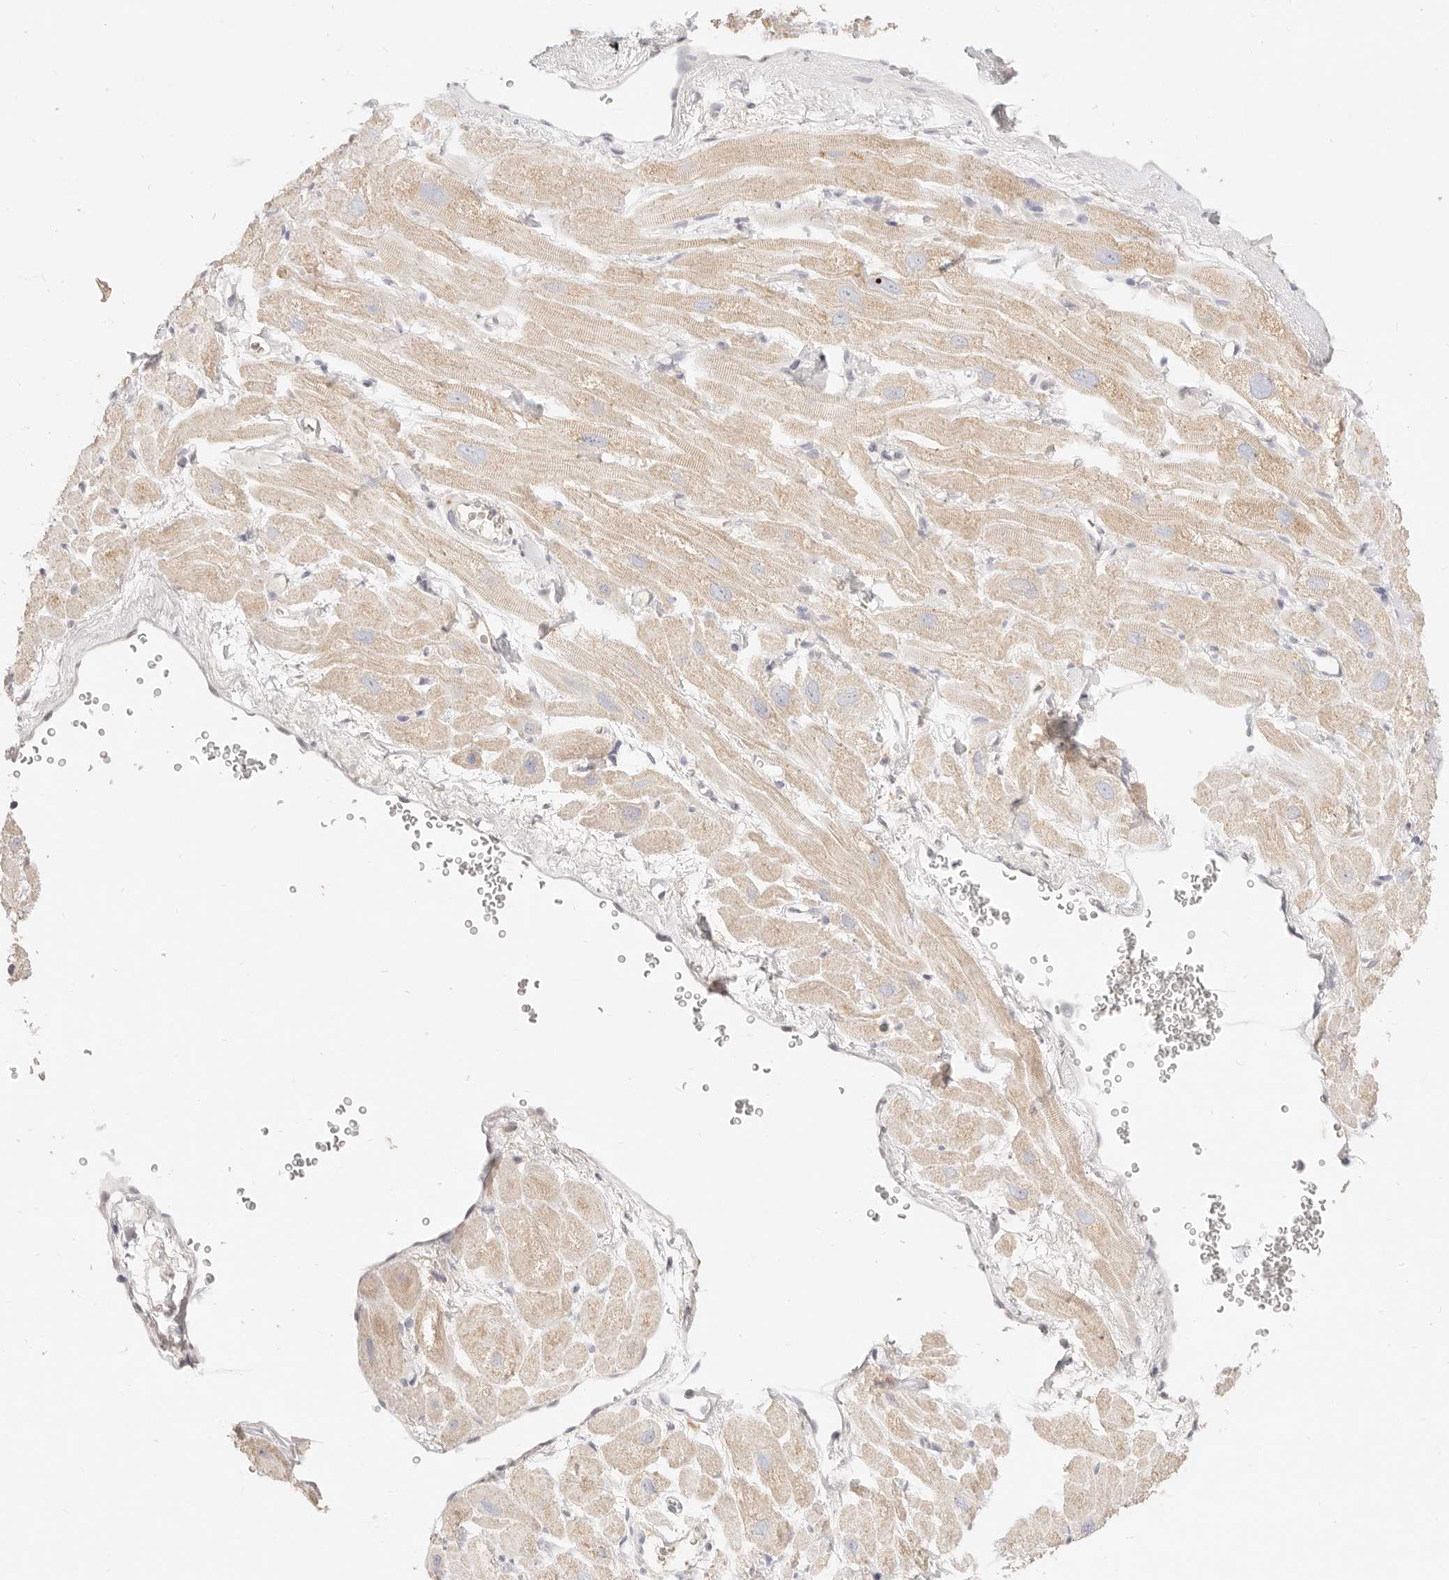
{"staining": {"intensity": "moderate", "quantity": "<25%", "location": "cytoplasmic/membranous"}, "tissue": "heart muscle", "cell_type": "Cardiomyocytes", "image_type": "normal", "snomed": [{"axis": "morphology", "description": "Normal tissue, NOS"}, {"axis": "topography", "description": "Heart"}], "caption": "IHC (DAB (3,3'-diaminobenzidine)) staining of benign human heart muscle reveals moderate cytoplasmic/membranous protein expression in approximately <25% of cardiomyocytes.", "gene": "ACOX1", "patient": {"sex": "male", "age": 49}}